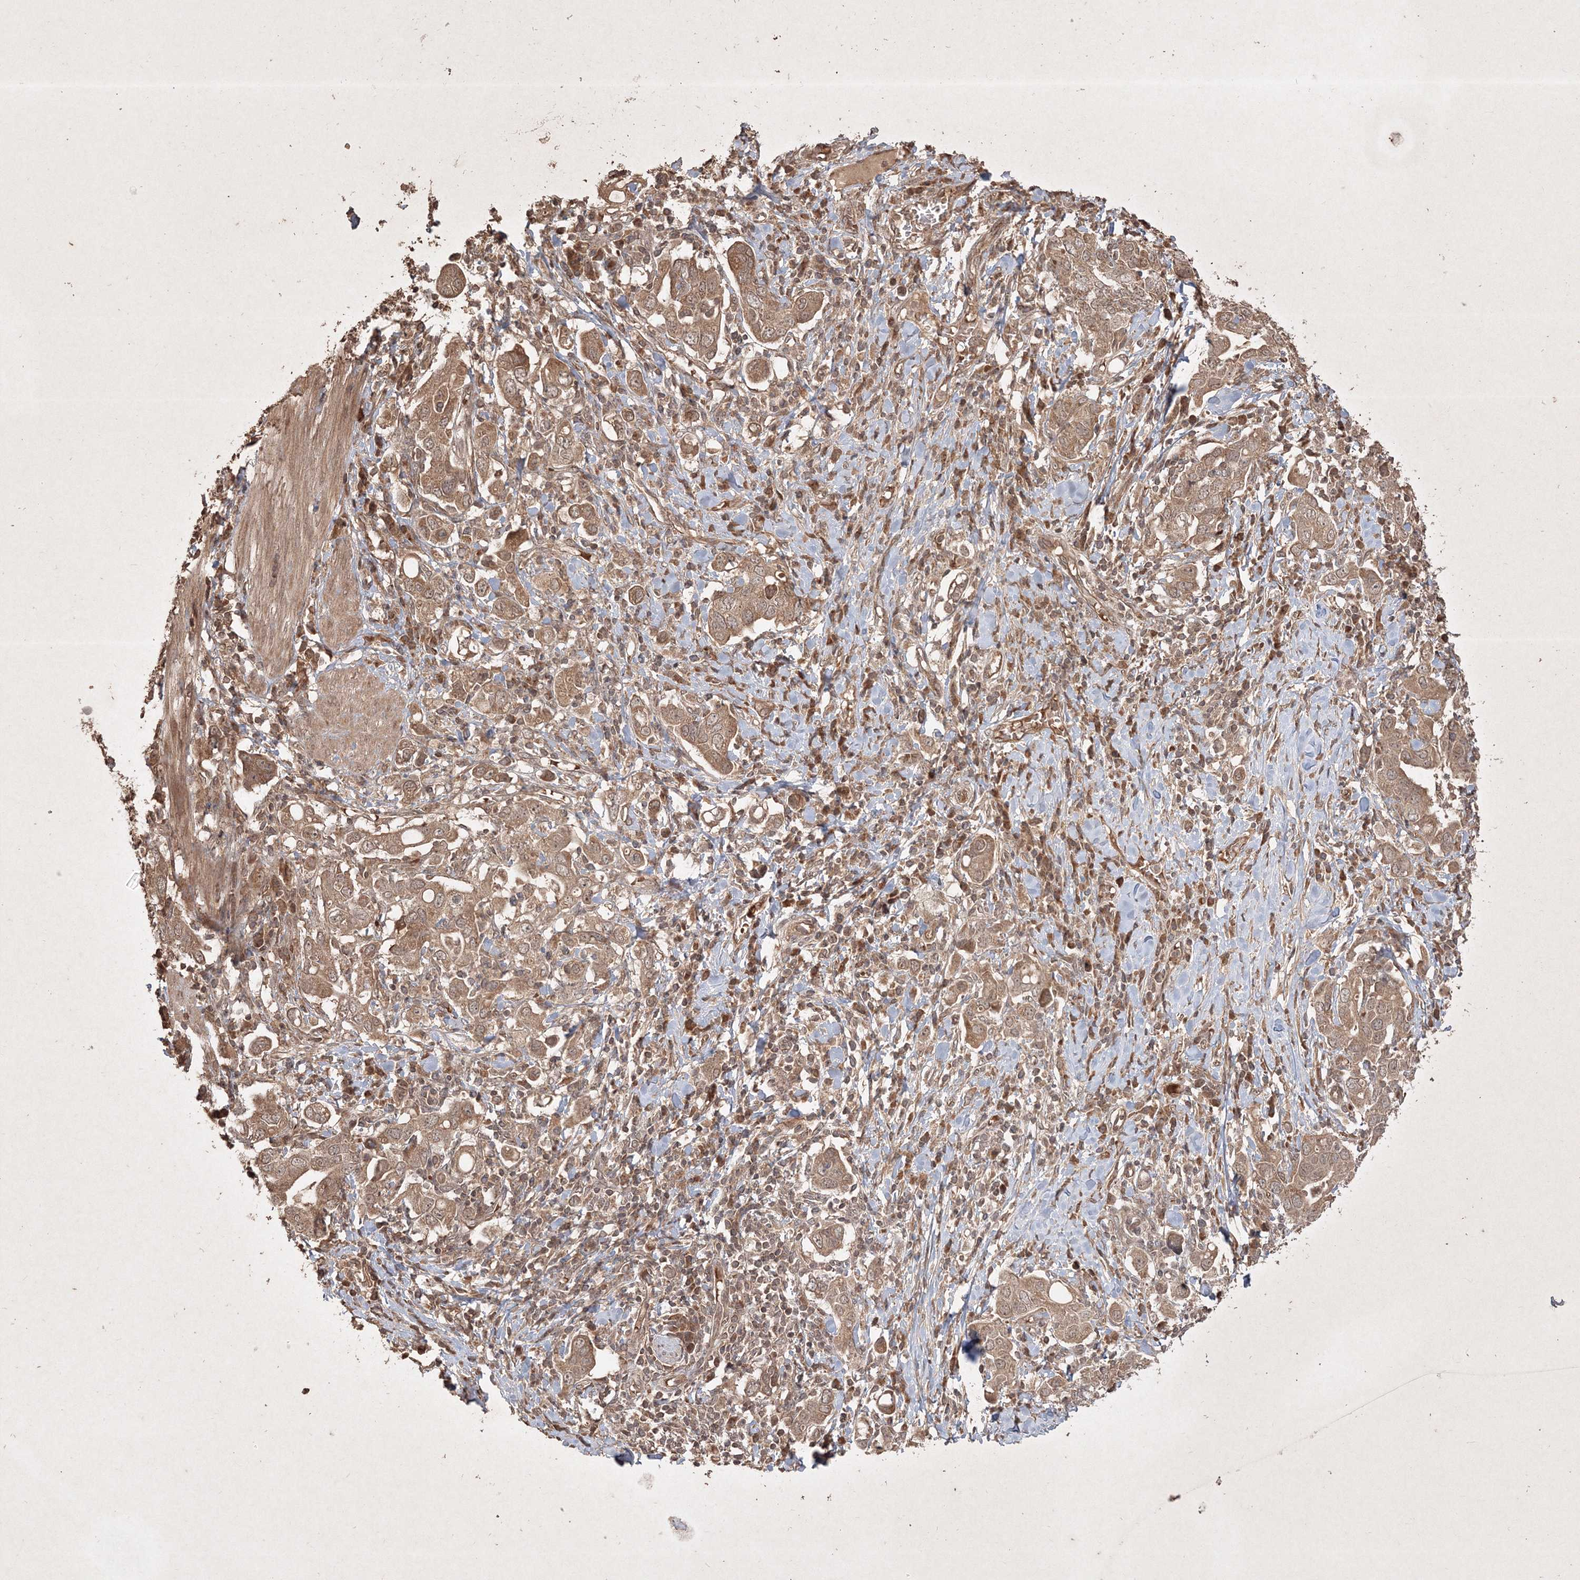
{"staining": {"intensity": "moderate", "quantity": ">75%", "location": "cytoplasmic/membranous"}, "tissue": "stomach cancer", "cell_type": "Tumor cells", "image_type": "cancer", "snomed": [{"axis": "morphology", "description": "Adenocarcinoma, NOS"}, {"axis": "topography", "description": "Stomach, upper"}], "caption": "The immunohistochemical stain labels moderate cytoplasmic/membranous expression in tumor cells of stomach adenocarcinoma tissue.", "gene": "PELI3", "patient": {"sex": "male", "age": 62}}